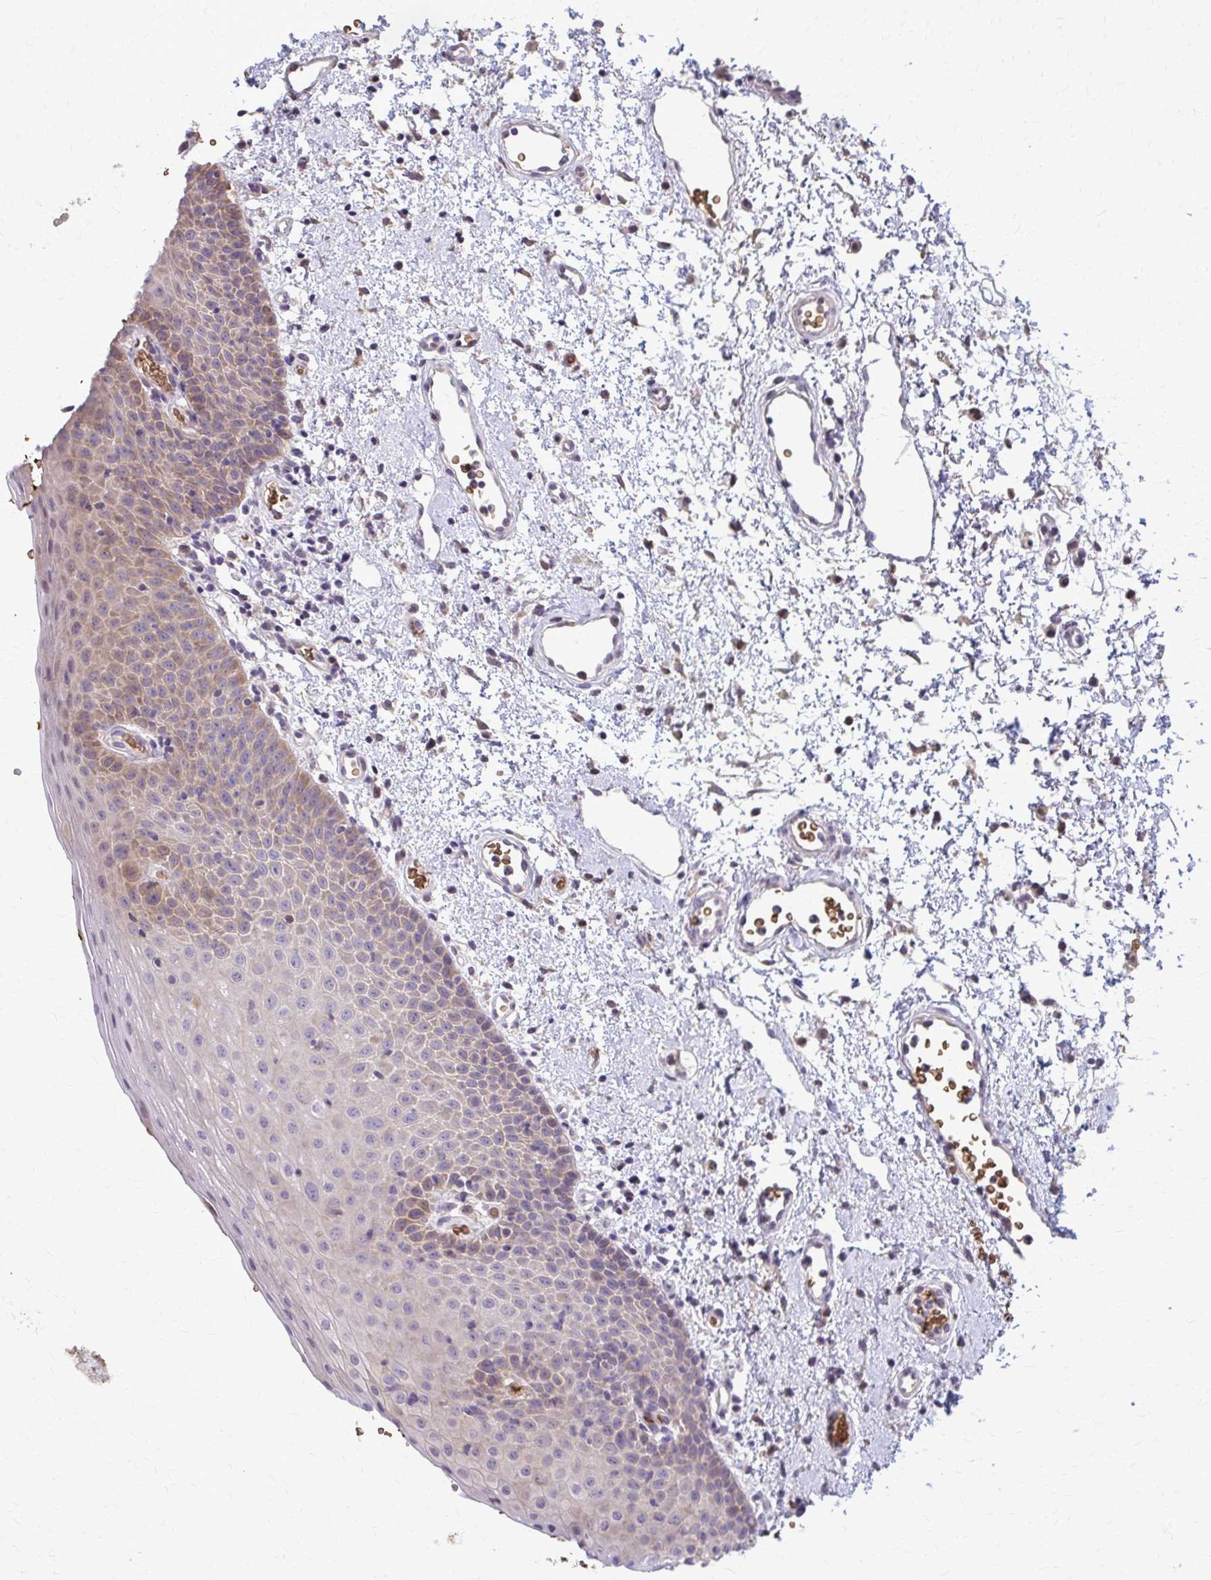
{"staining": {"intensity": "weak", "quantity": "25%-75%", "location": "cytoplasmic/membranous"}, "tissue": "oral mucosa", "cell_type": "Squamous epithelial cells", "image_type": "normal", "snomed": [{"axis": "morphology", "description": "Normal tissue, NOS"}, {"axis": "topography", "description": "Oral tissue"}, {"axis": "topography", "description": "Head-Neck"}], "caption": "This is an image of IHC staining of normal oral mucosa, which shows weak expression in the cytoplasmic/membranous of squamous epithelial cells.", "gene": "ZNF34", "patient": {"sex": "female", "age": 55}}